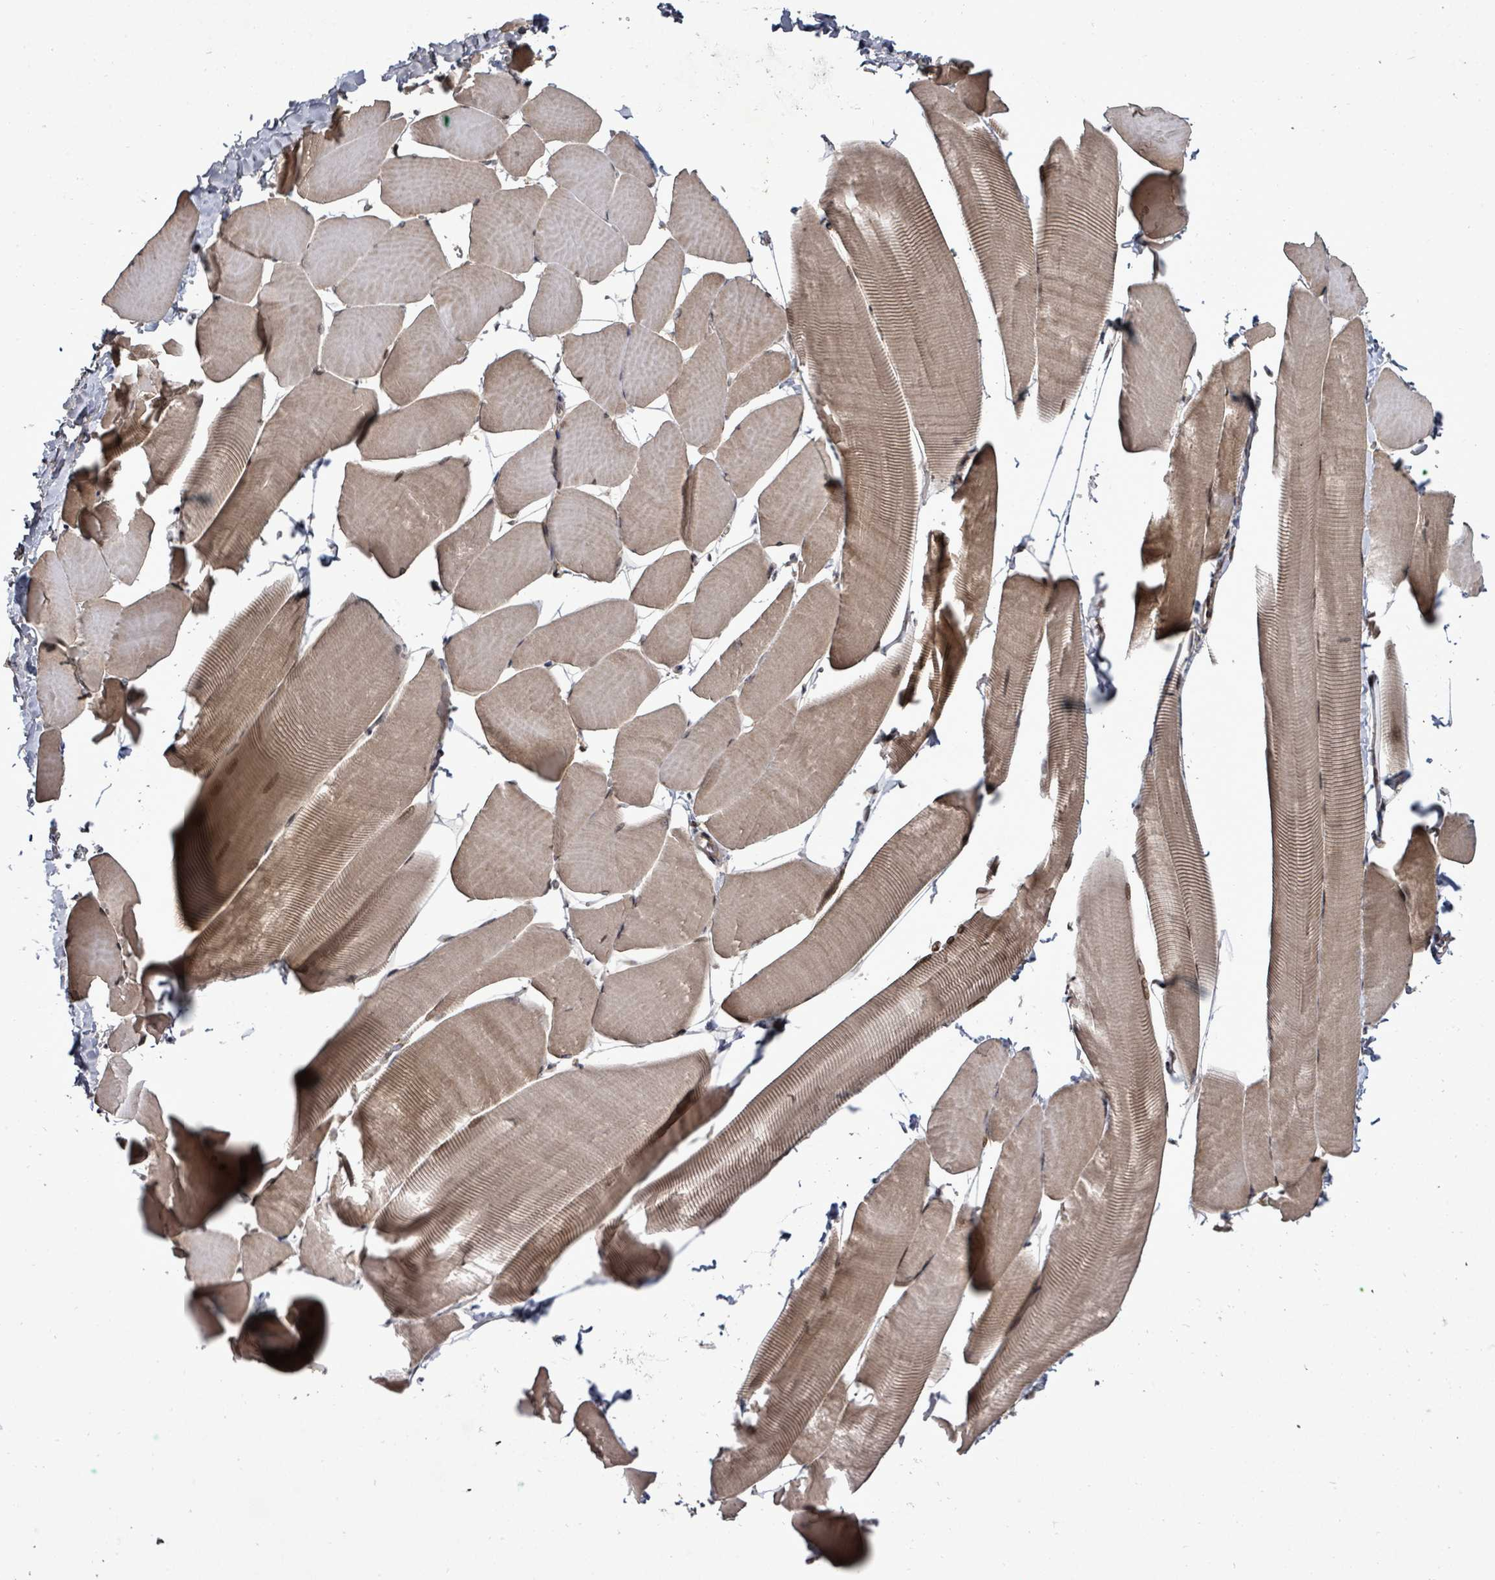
{"staining": {"intensity": "weak", "quantity": ">75%", "location": "cytoplasmic/membranous,nuclear"}, "tissue": "skeletal muscle", "cell_type": "Myocytes", "image_type": "normal", "snomed": [{"axis": "morphology", "description": "Normal tissue, NOS"}, {"axis": "topography", "description": "Skeletal muscle"}], "caption": "A histopathology image showing weak cytoplasmic/membranous,nuclear expression in approximately >75% of myocytes in normal skeletal muscle, as visualized by brown immunohistochemical staining.", "gene": "KRTAP27", "patient": {"sex": "male", "age": 25}}